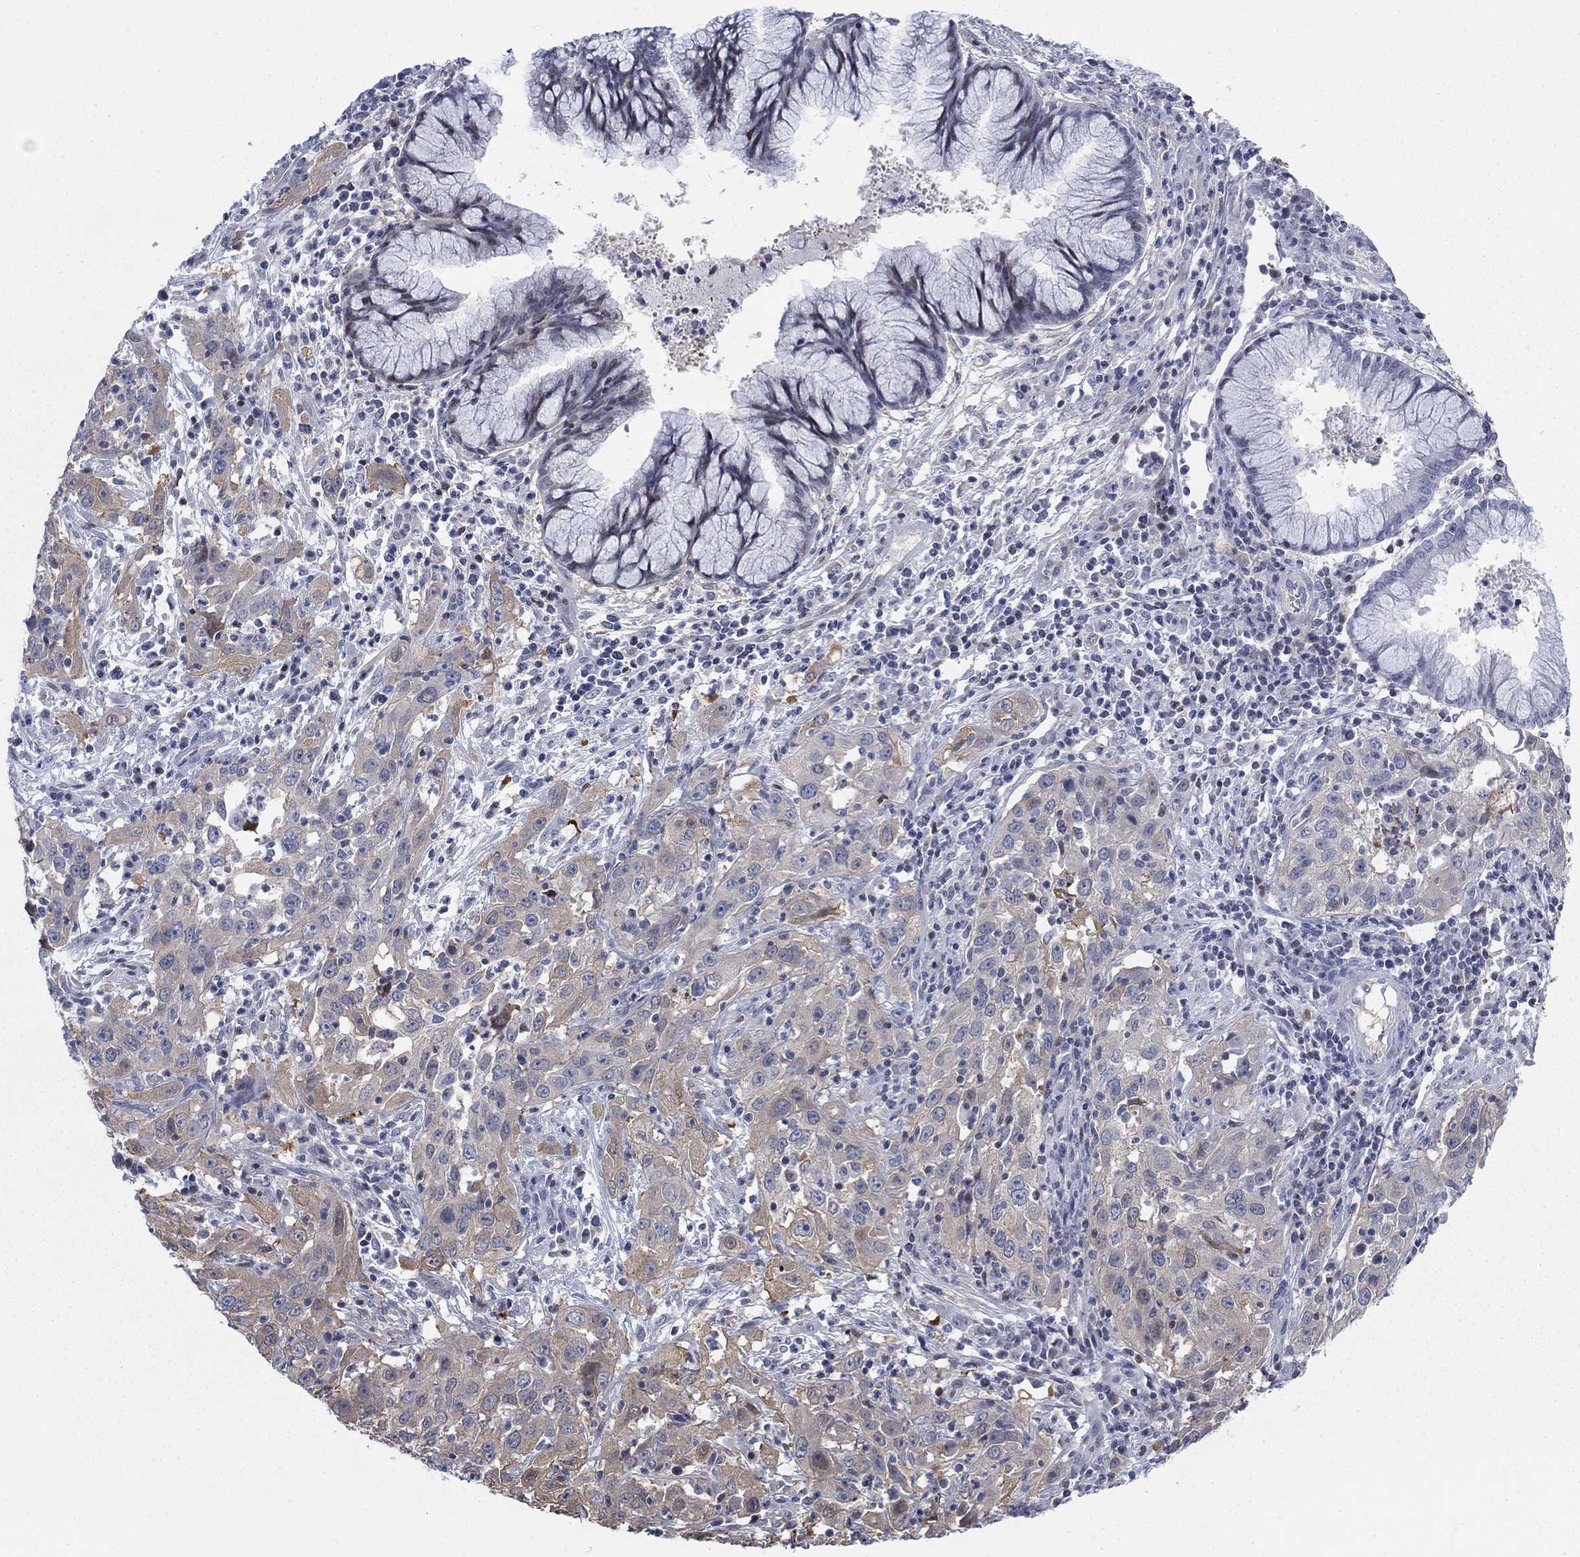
{"staining": {"intensity": "weak", "quantity": "25%-75%", "location": "cytoplasmic/membranous"}, "tissue": "cervical cancer", "cell_type": "Tumor cells", "image_type": "cancer", "snomed": [{"axis": "morphology", "description": "Squamous cell carcinoma, NOS"}, {"axis": "topography", "description": "Cervix"}], "caption": "High-magnification brightfield microscopy of cervical cancer (squamous cell carcinoma) stained with DAB (brown) and counterstained with hematoxylin (blue). tumor cells exhibit weak cytoplasmic/membranous staining is present in approximately25%-75% of cells. Nuclei are stained in blue.", "gene": "MYO3A", "patient": {"sex": "female", "age": 32}}